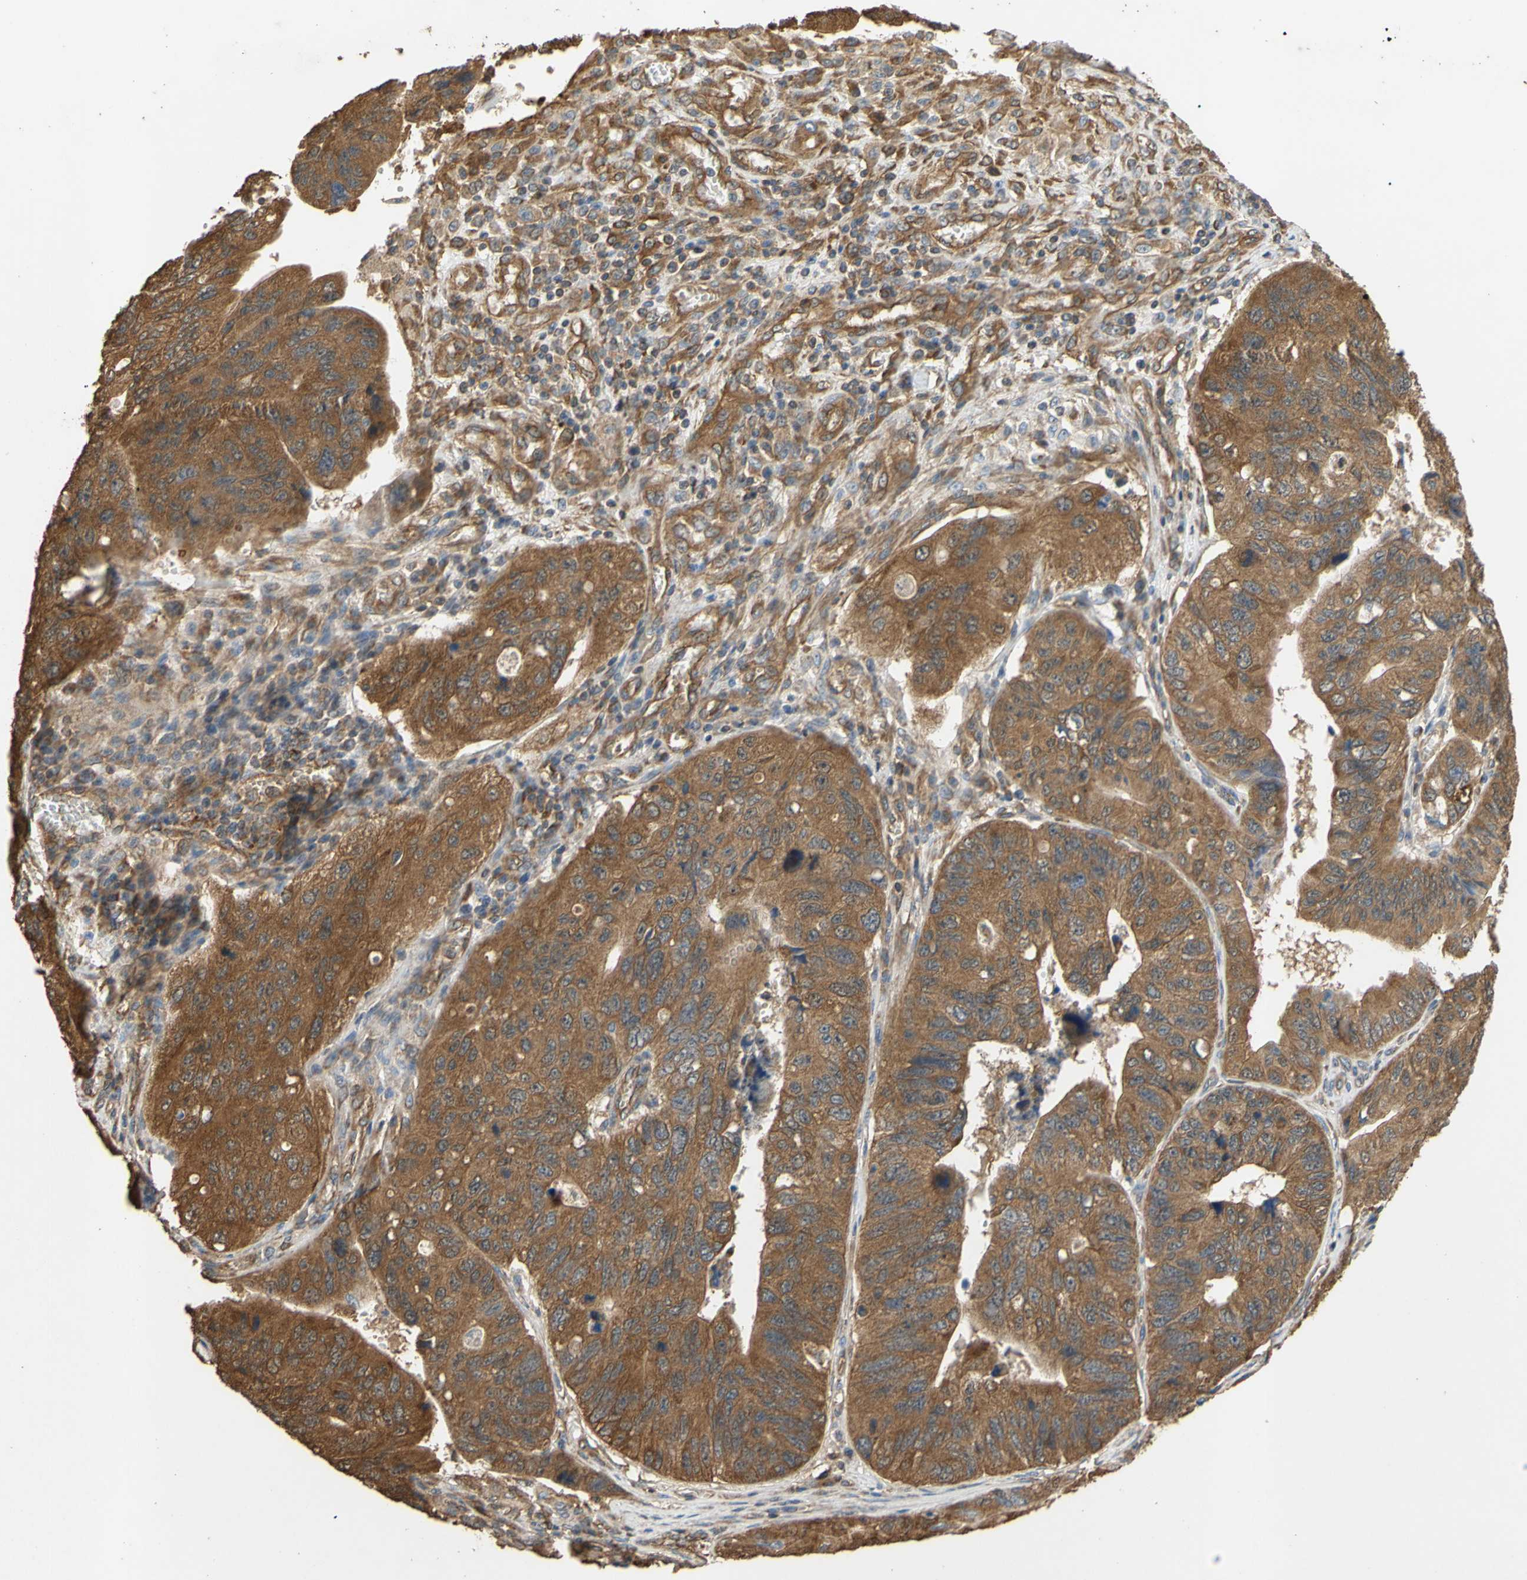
{"staining": {"intensity": "strong", "quantity": ">75%", "location": "cytoplasmic/membranous"}, "tissue": "stomach cancer", "cell_type": "Tumor cells", "image_type": "cancer", "snomed": [{"axis": "morphology", "description": "Adenocarcinoma, NOS"}, {"axis": "topography", "description": "Stomach"}], "caption": "High-magnification brightfield microscopy of stomach adenocarcinoma stained with DAB (brown) and counterstained with hematoxylin (blue). tumor cells exhibit strong cytoplasmic/membranous expression is seen in approximately>75% of cells.", "gene": "CTTN", "patient": {"sex": "male", "age": 59}}